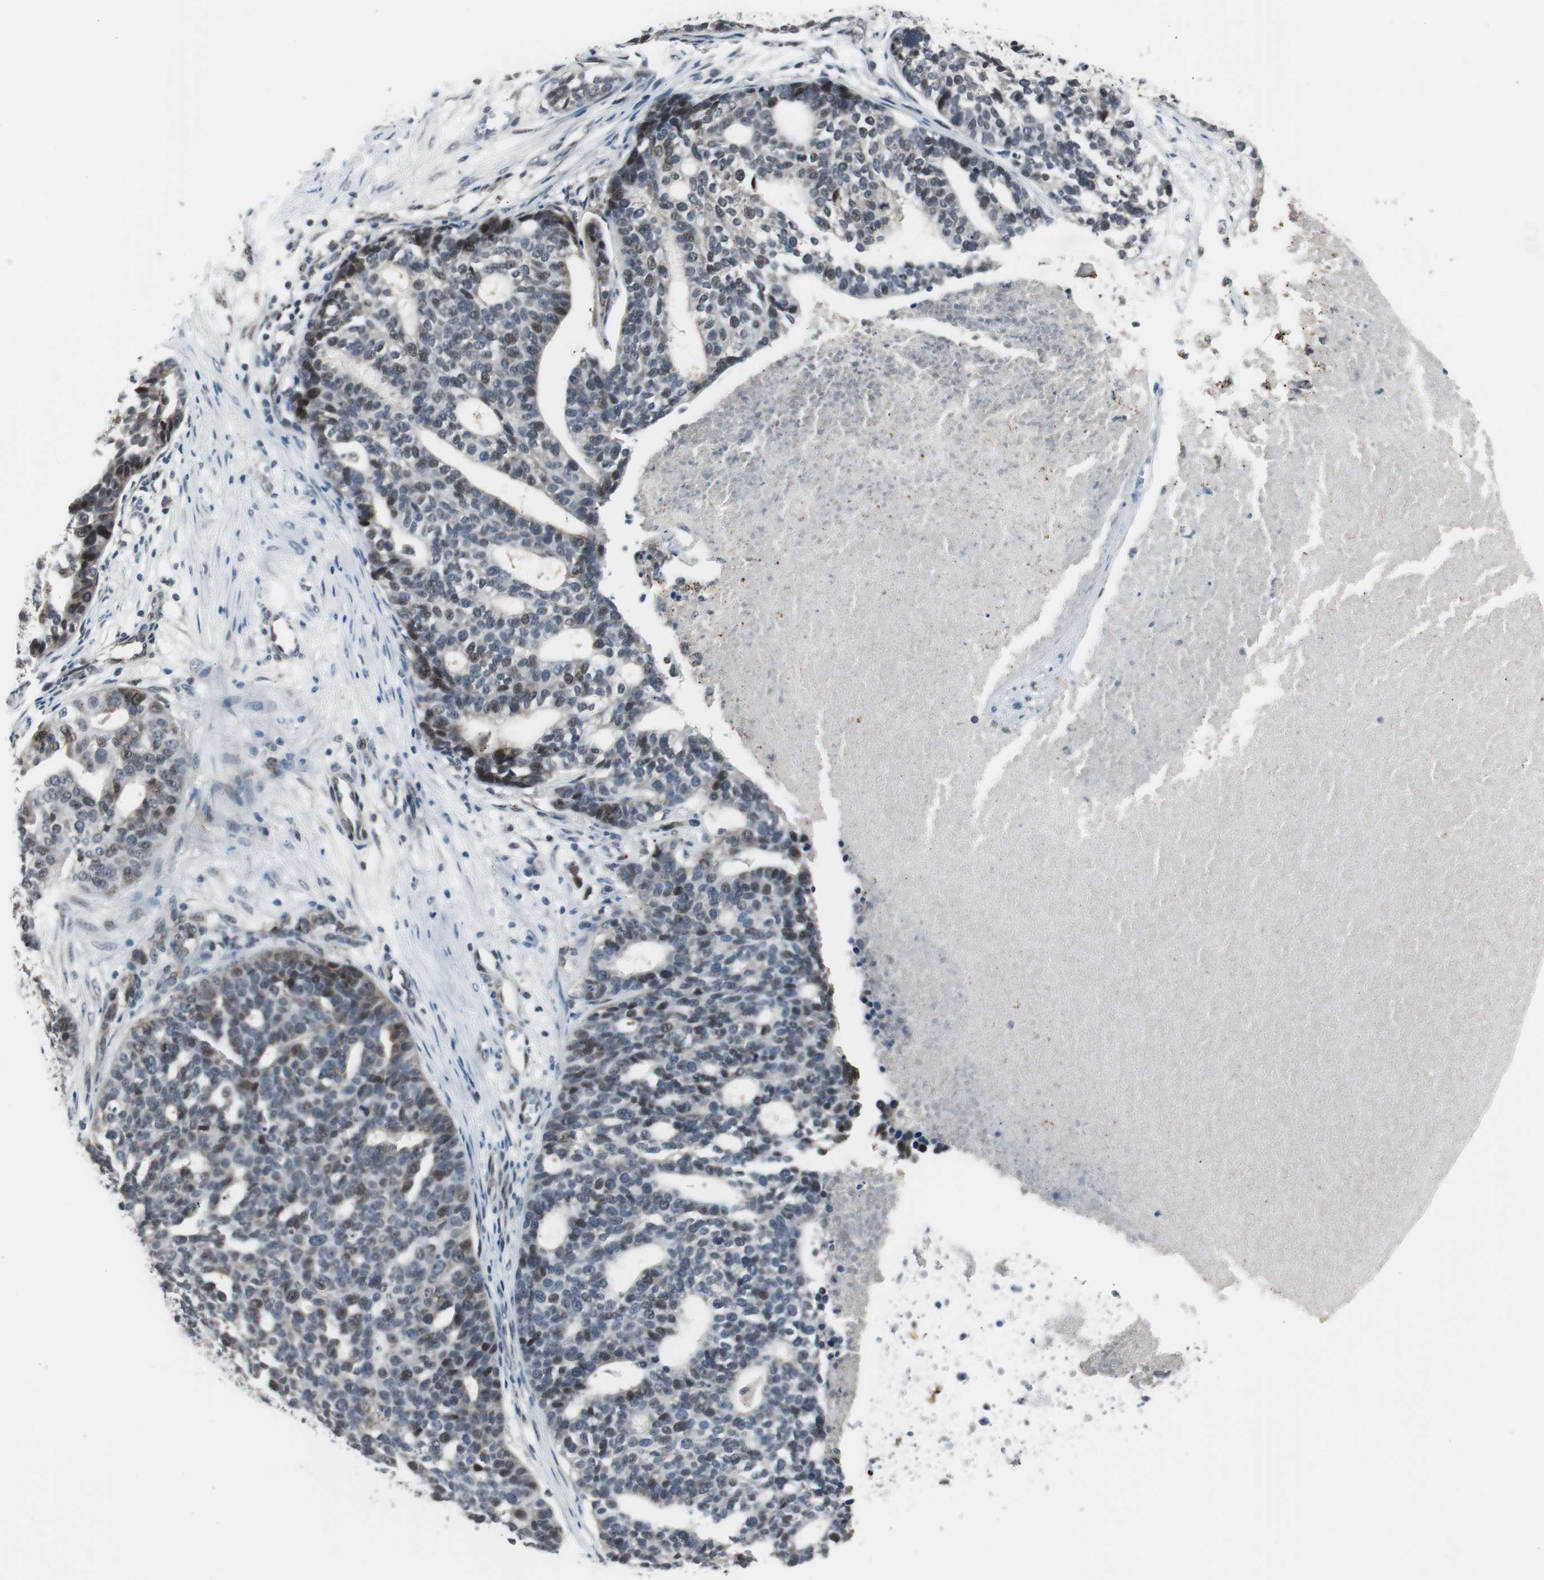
{"staining": {"intensity": "weak", "quantity": "<25%", "location": "nuclear"}, "tissue": "ovarian cancer", "cell_type": "Tumor cells", "image_type": "cancer", "snomed": [{"axis": "morphology", "description": "Cystadenocarcinoma, serous, NOS"}, {"axis": "topography", "description": "Ovary"}], "caption": "The image displays no staining of tumor cells in ovarian cancer.", "gene": "BOLA1", "patient": {"sex": "female", "age": 59}}